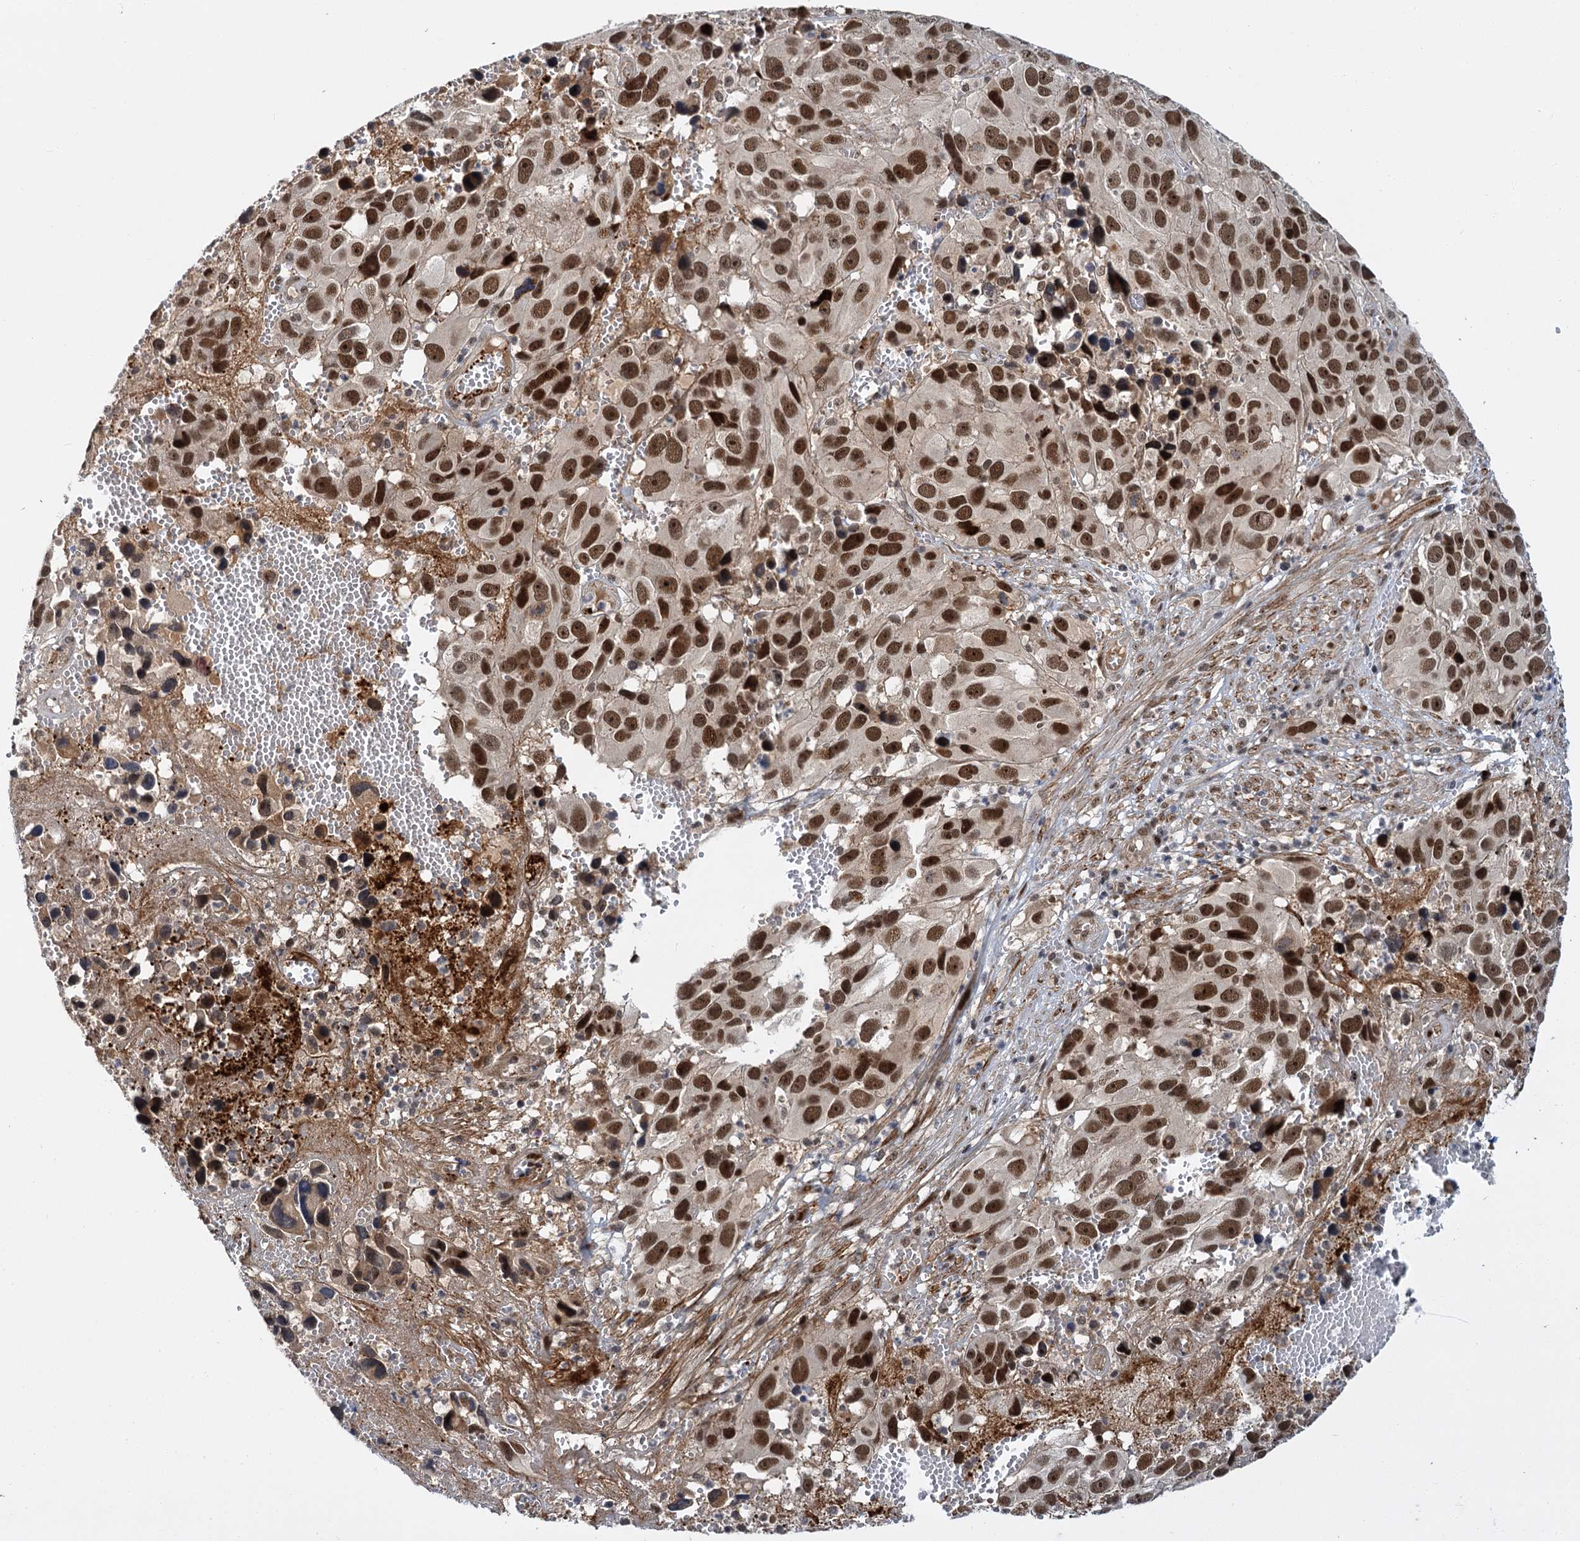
{"staining": {"intensity": "strong", "quantity": ">75%", "location": "nuclear"}, "tissue": "melanoma", "cell_type": "Tumor cells", "image_type": "cancer", "snomed": [{"axis": "morphology", "description": "Malignant melanoma, NOS"}, {"axis": "topography", "description": "Skin"}], "caption": "Melanoma tissue demonstrates strong nuclear expression in about >75% of tumor cells (Stains: DAB in brown, nuclei in blue, Microscopy: brightfield microscopy at high magnification).", "gene": "MBD6", "patient": {"sex": "male", "age": 84}}